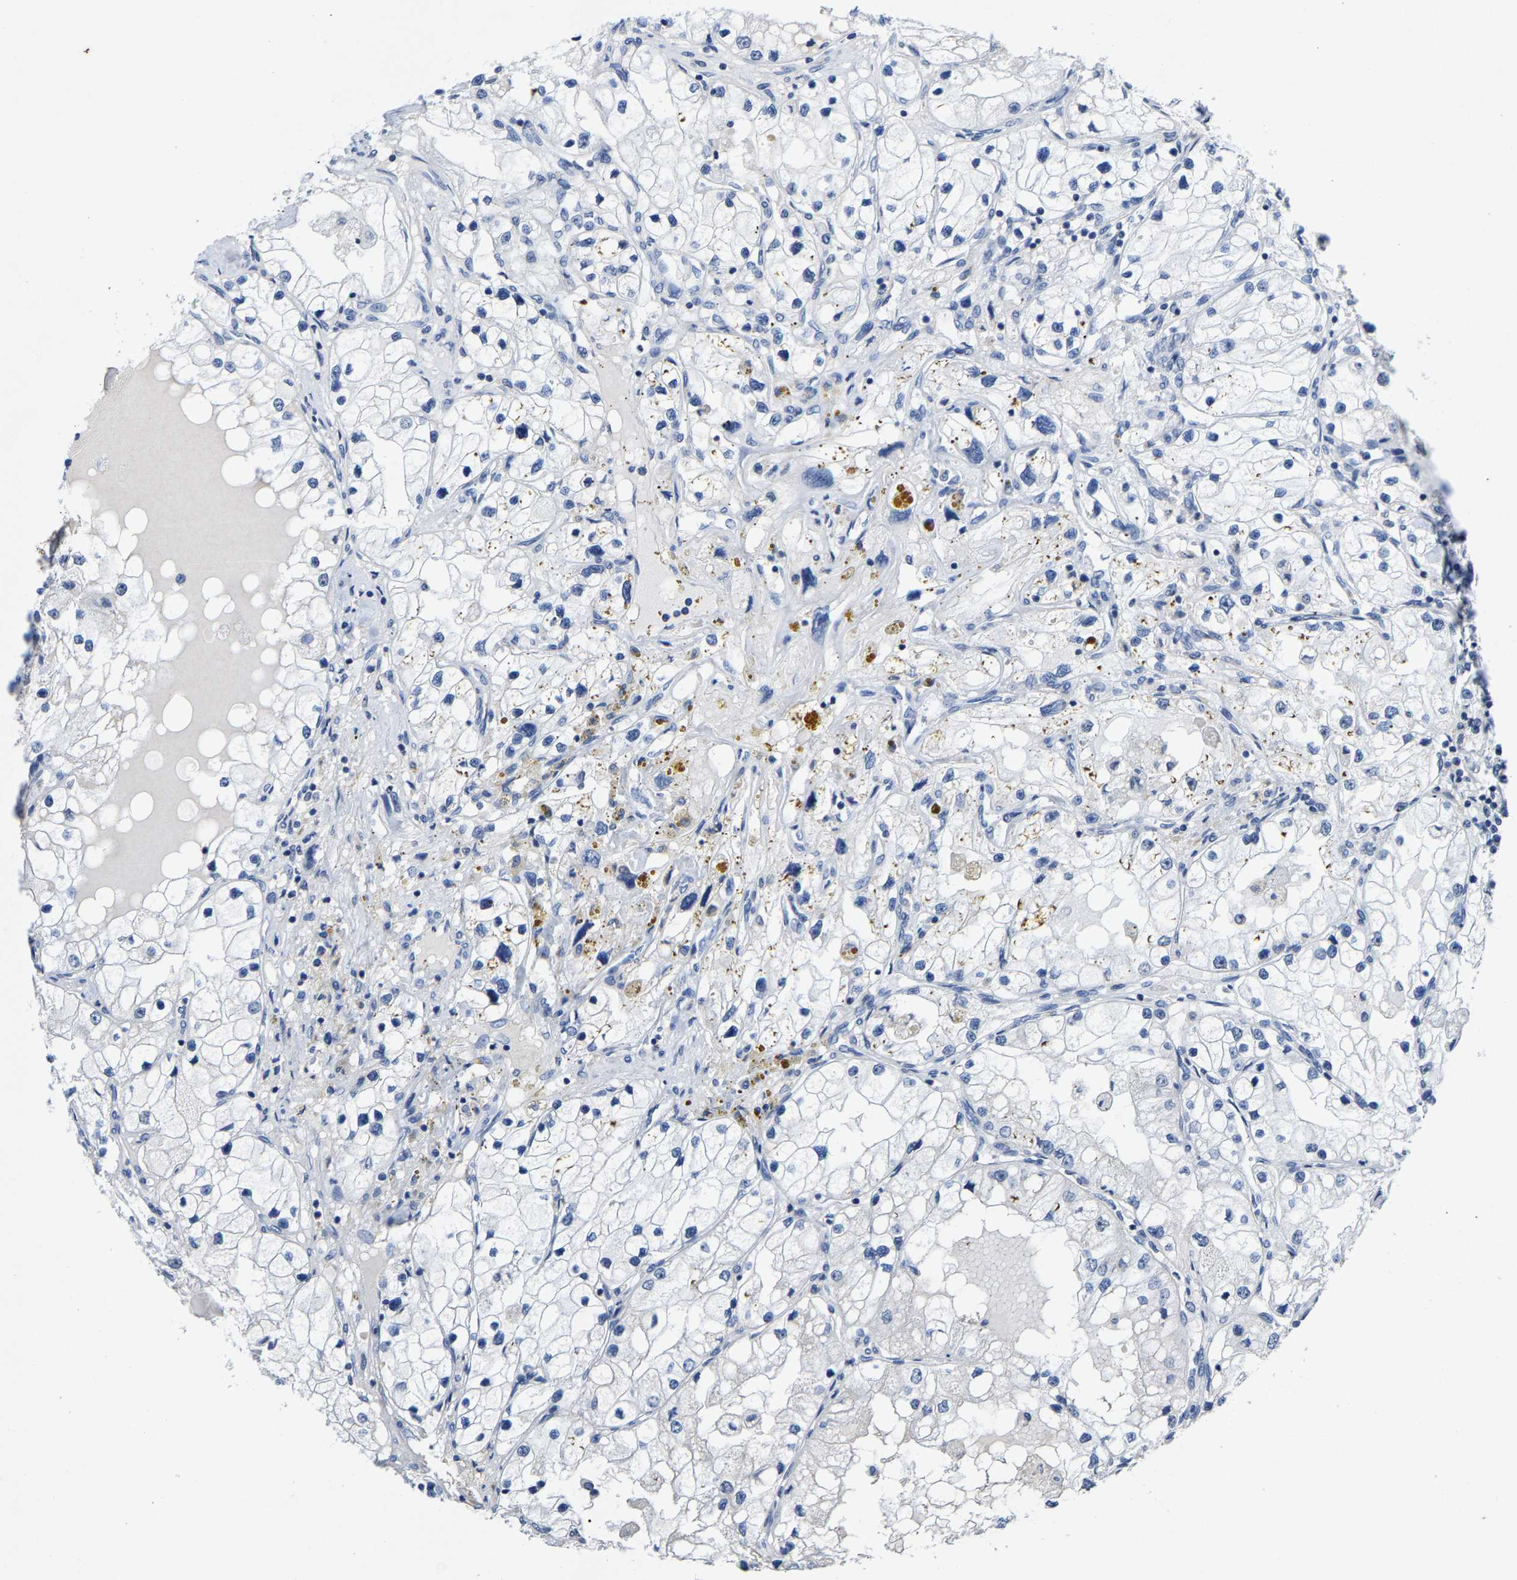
{"staining": {"intensity": "negative", "quantity": "none", "location": "none"}, "tissue": "renal cancer", "cell_type": "Tumor cells", "image_type": "cancer", "snomed": [{"axis": "morphology", "description": "Adenocarcinoma, NOS"}, {"axis": "topography", "description": "Kidney"}], "caption": "DAB immunohistochemical staining of adenocarcinoma (renal) exhibits no significant expression in tumor cells. (DAB immunohistochemistry with hematoxylin counter stain).", "gene": "FGD3", "patient": {"sex": "male", "age": 68}}